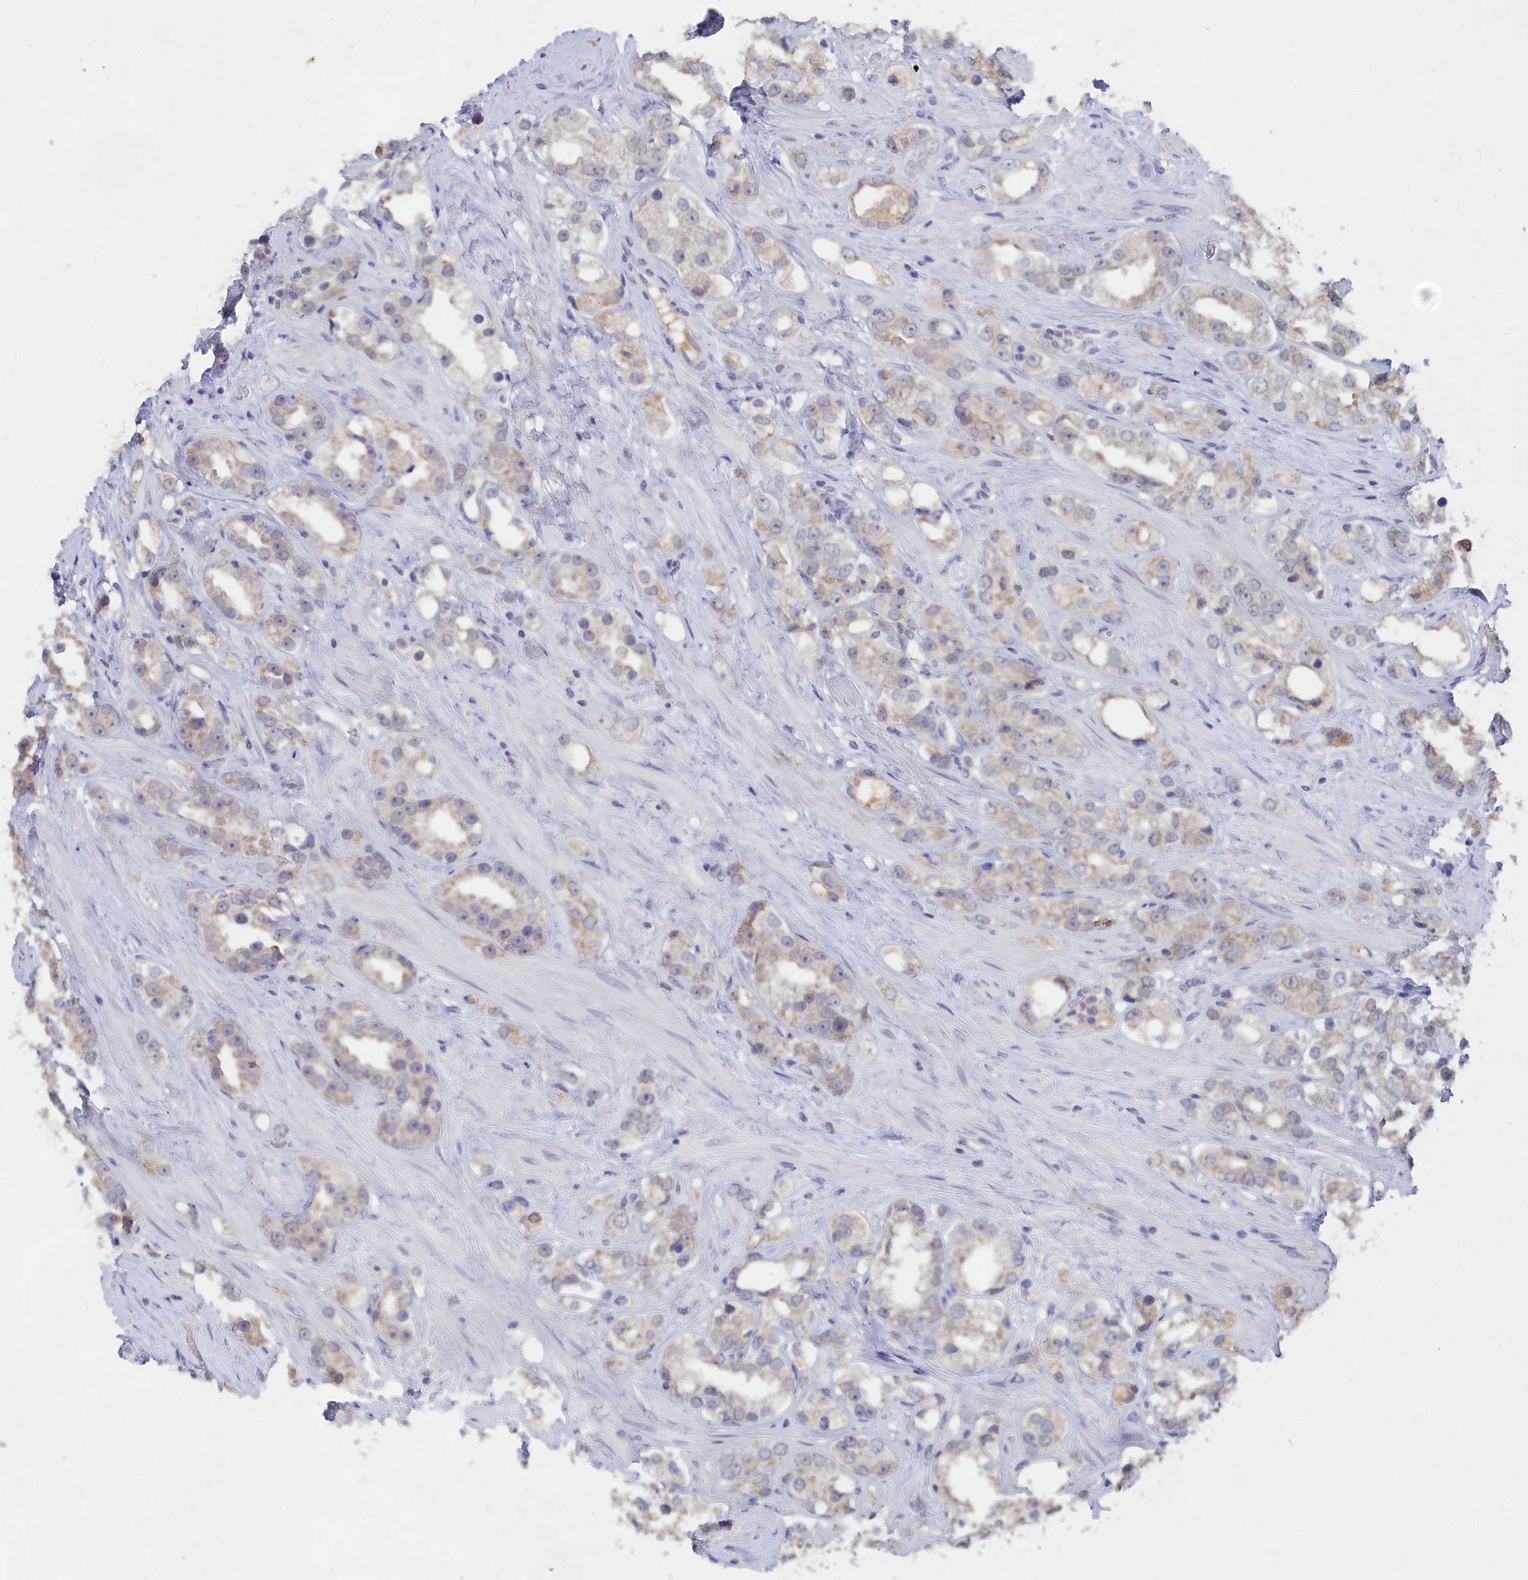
{"staining": {"intensity": "weak", "quantity": "25%-75%", "location": "cytoplasmic/membranous"}, "tissue": "prostate cancer", "cell_type": "Tumor cells", "image_type": "cancer", "snomed": [{"axis": "morphology", "description": "Adenocarcinoma, NOS"}, {"axis": "topography", "description": "Prostate"}], "caption": "Immunohistochemistry (IHC) photomicrograph of neoplastic tissue: human prostate cancer (adenocarcinoma) stained using immunohistochemistry reveals low levels of weak protein expression localized specifically in the cytoplasmic/membranous of tumor cells, appearing as a cytoplasmic/membranous brown color.", "gene": "LRIF1", "patient": {"sex": "male", "age": 79}}